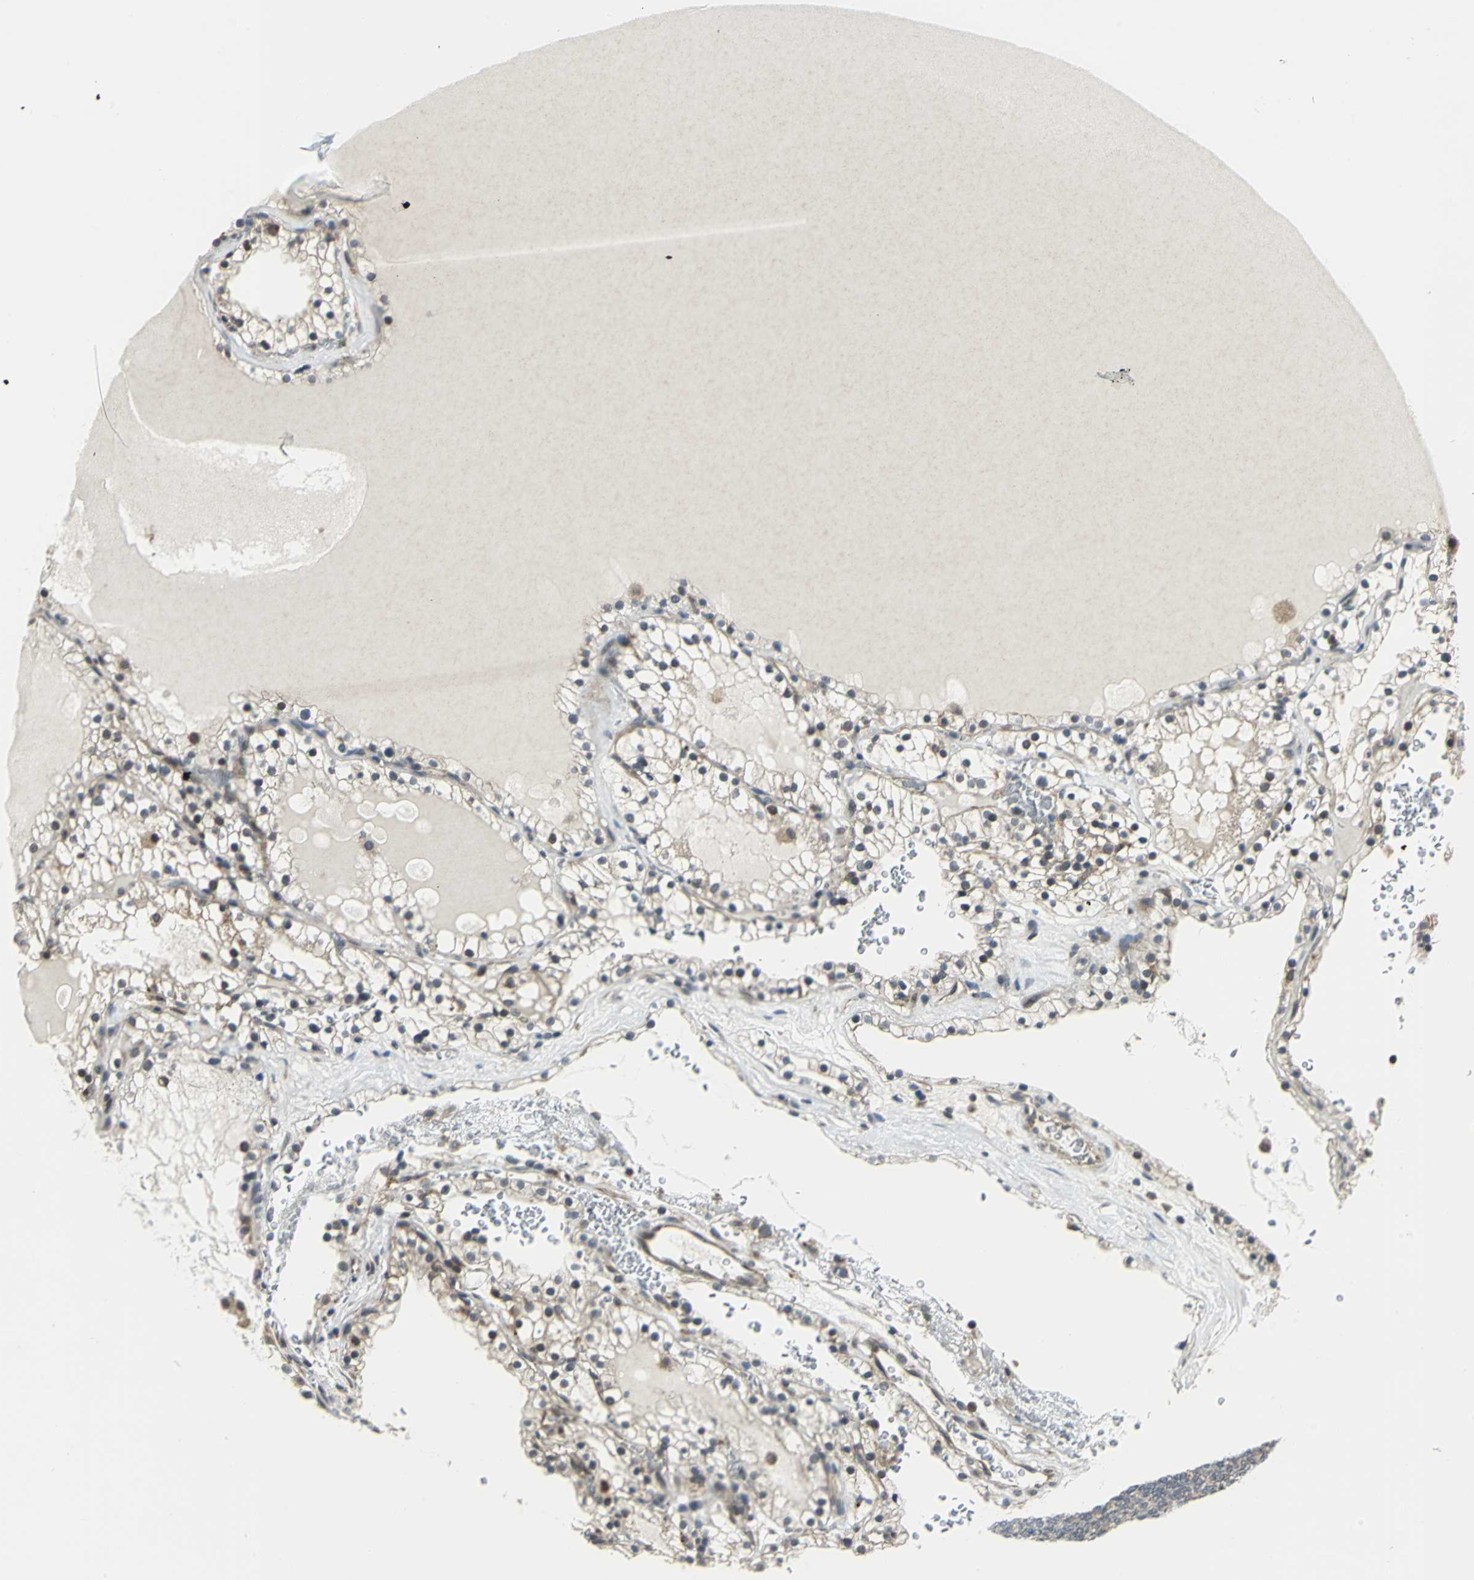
{"staining": {"intensity": "weak", "quantity": "25%-75%", "location": "cytoplasmic/membranous"}, "tissue": "renal cancer", "cell_type": "Tumor cells", "image_type": "cancer", "snomed": [{"axis": "morphology", "description": "Adenocarcinoma, NOS"}, {"axis": "topography", "description": "Kidney"}], "caption": "Immunohistochemistry (IHC) (DAB) staining of human adenocarcinoma (renal) shows weak cytoplasmic/membranous protein positivity in about 25%-75% of tumor cells.", "gene": "PLAGL2", "patient": {"sex": "female", "age": 41}}